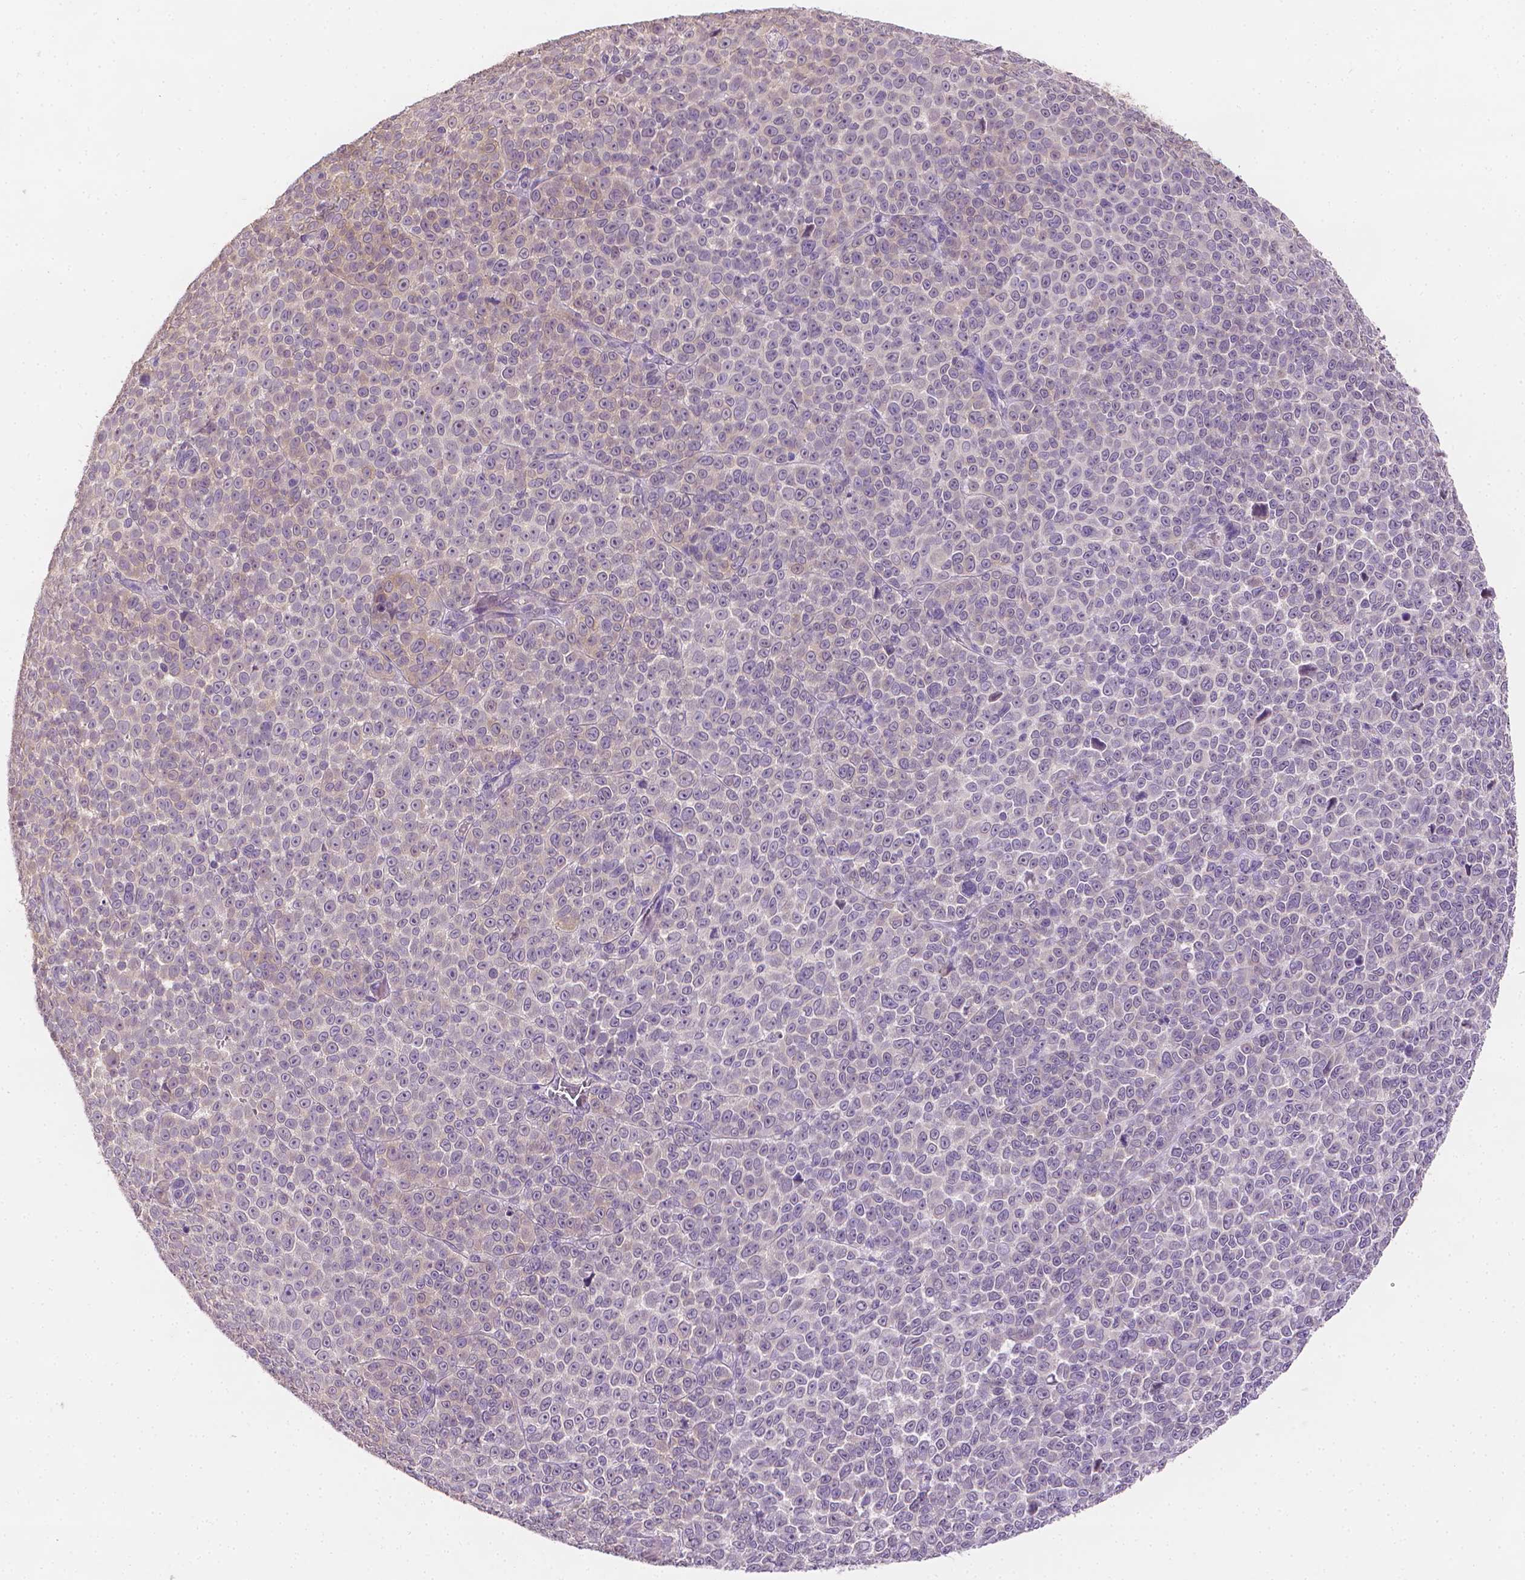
{"staining": {"intensity": "negative", "quantity": "none", "location": "none"}, "tissue": "melanoma", "cell_type": "Tumor cells", "image_type": "cancer", "snomed": [{"axis": "morphology", "description": "Malignant melanoma, NOS"}, {"axis": "topography", "description": "Skin"}], "caption": "Image shows no protein staining in tumor cells of melanoma tissue. Brightfield microscopy of immunohistochemistry stained with DAB (brown) and hematoxylin (blue), captured at high magnification.", "gene": "FASN", "patient": {"sex": "female", "age": 95}}